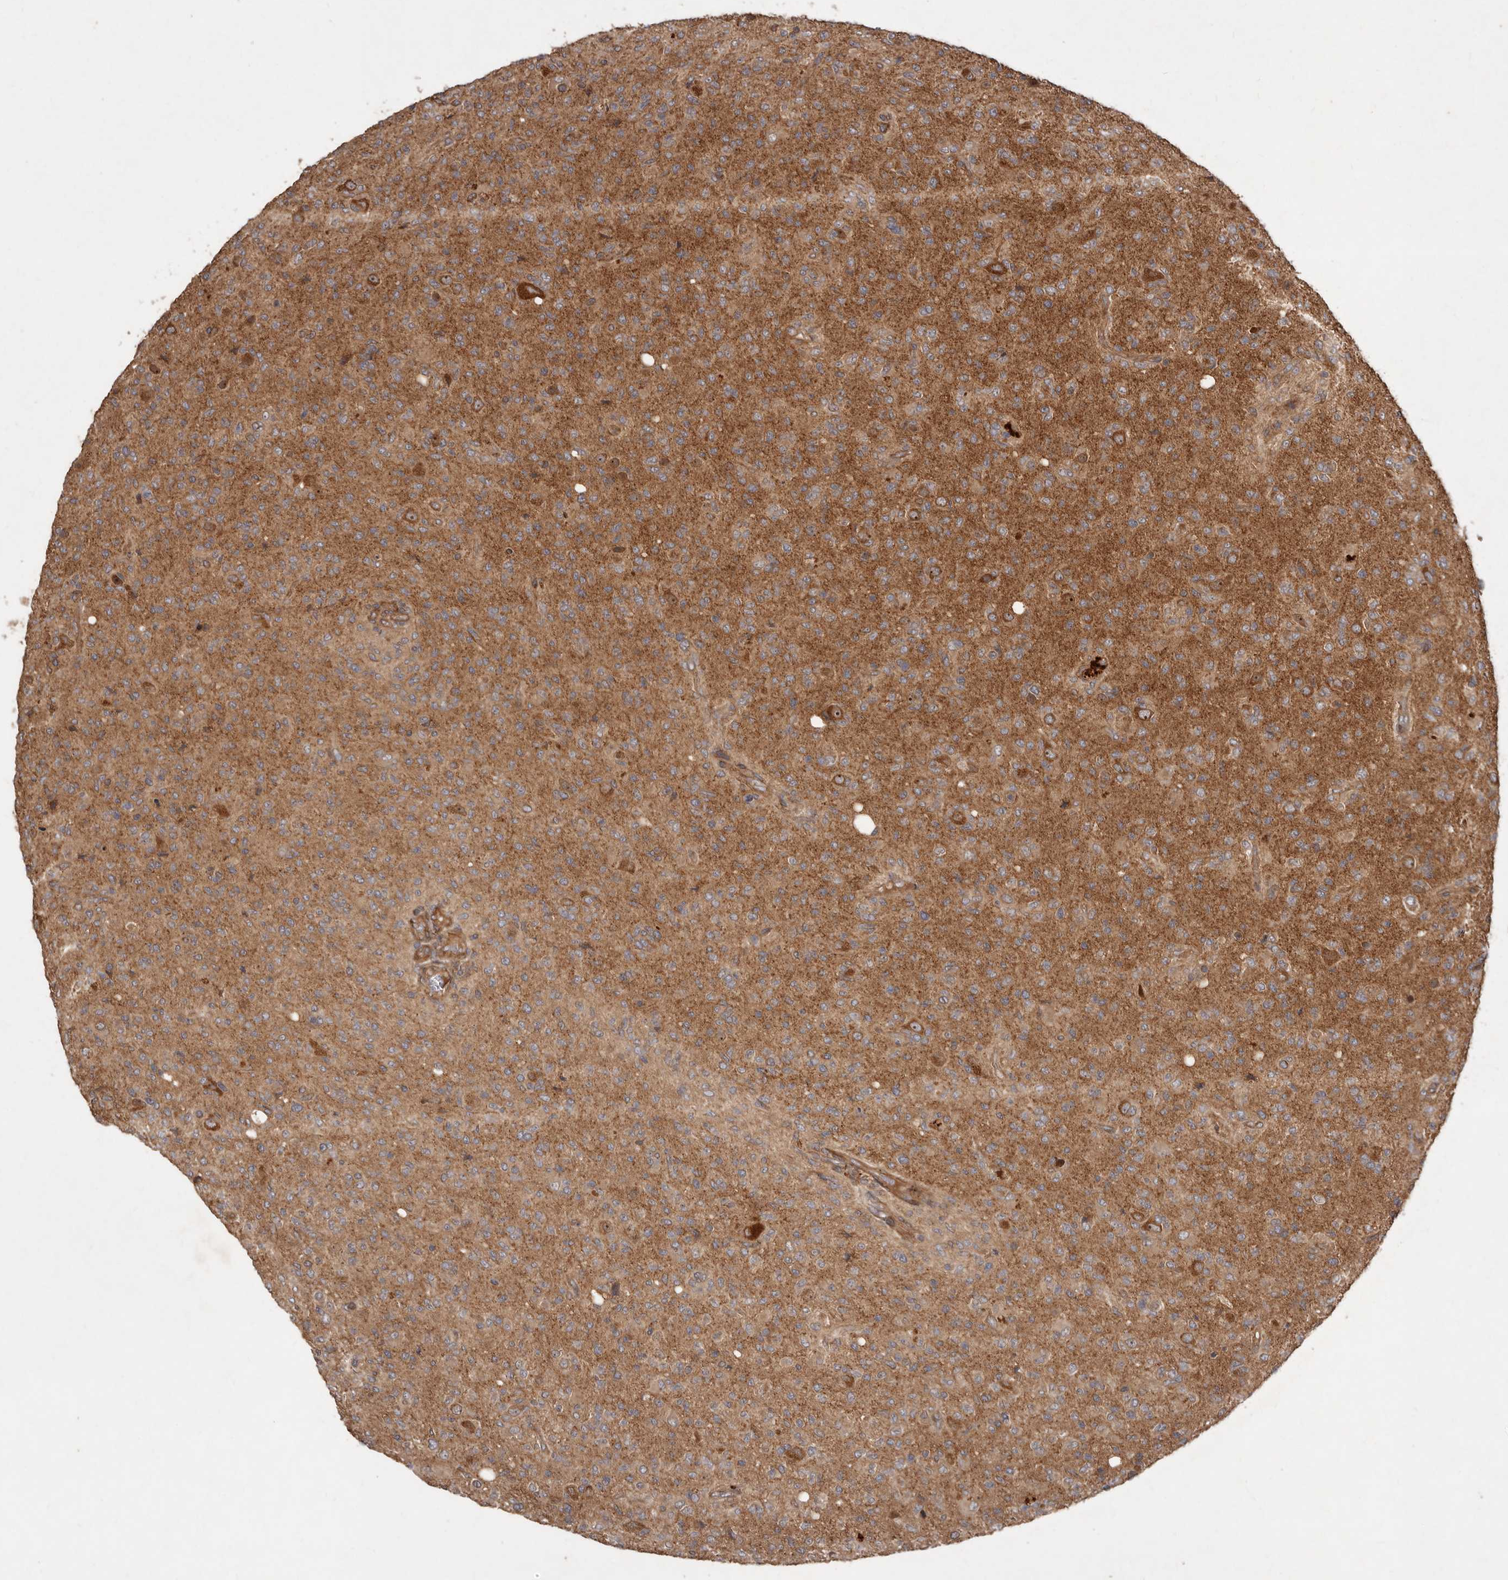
{"staining": {"intensity": "moderate", "quantity": ">75%", "location": "cytoplasmic/membranous"}, "tissue": "glioma", "cell_type": "Tumor cells", "image_type": "cancer", "snomed": [{"axis": "morphology", "description": "Glioma, malignant, High grade"}, {"axis": "topography", "description": "Brain"}], "caption": "Protein analysis of glioma tissue demonstrates moderate cytoplasmic/membranous positivity in about >75% of tumor cells. The protein of interest is shown in brown color, while the nuclei are stained blue.", "gene": "STK36", "patient": {"sex": "female", "age": 57}}